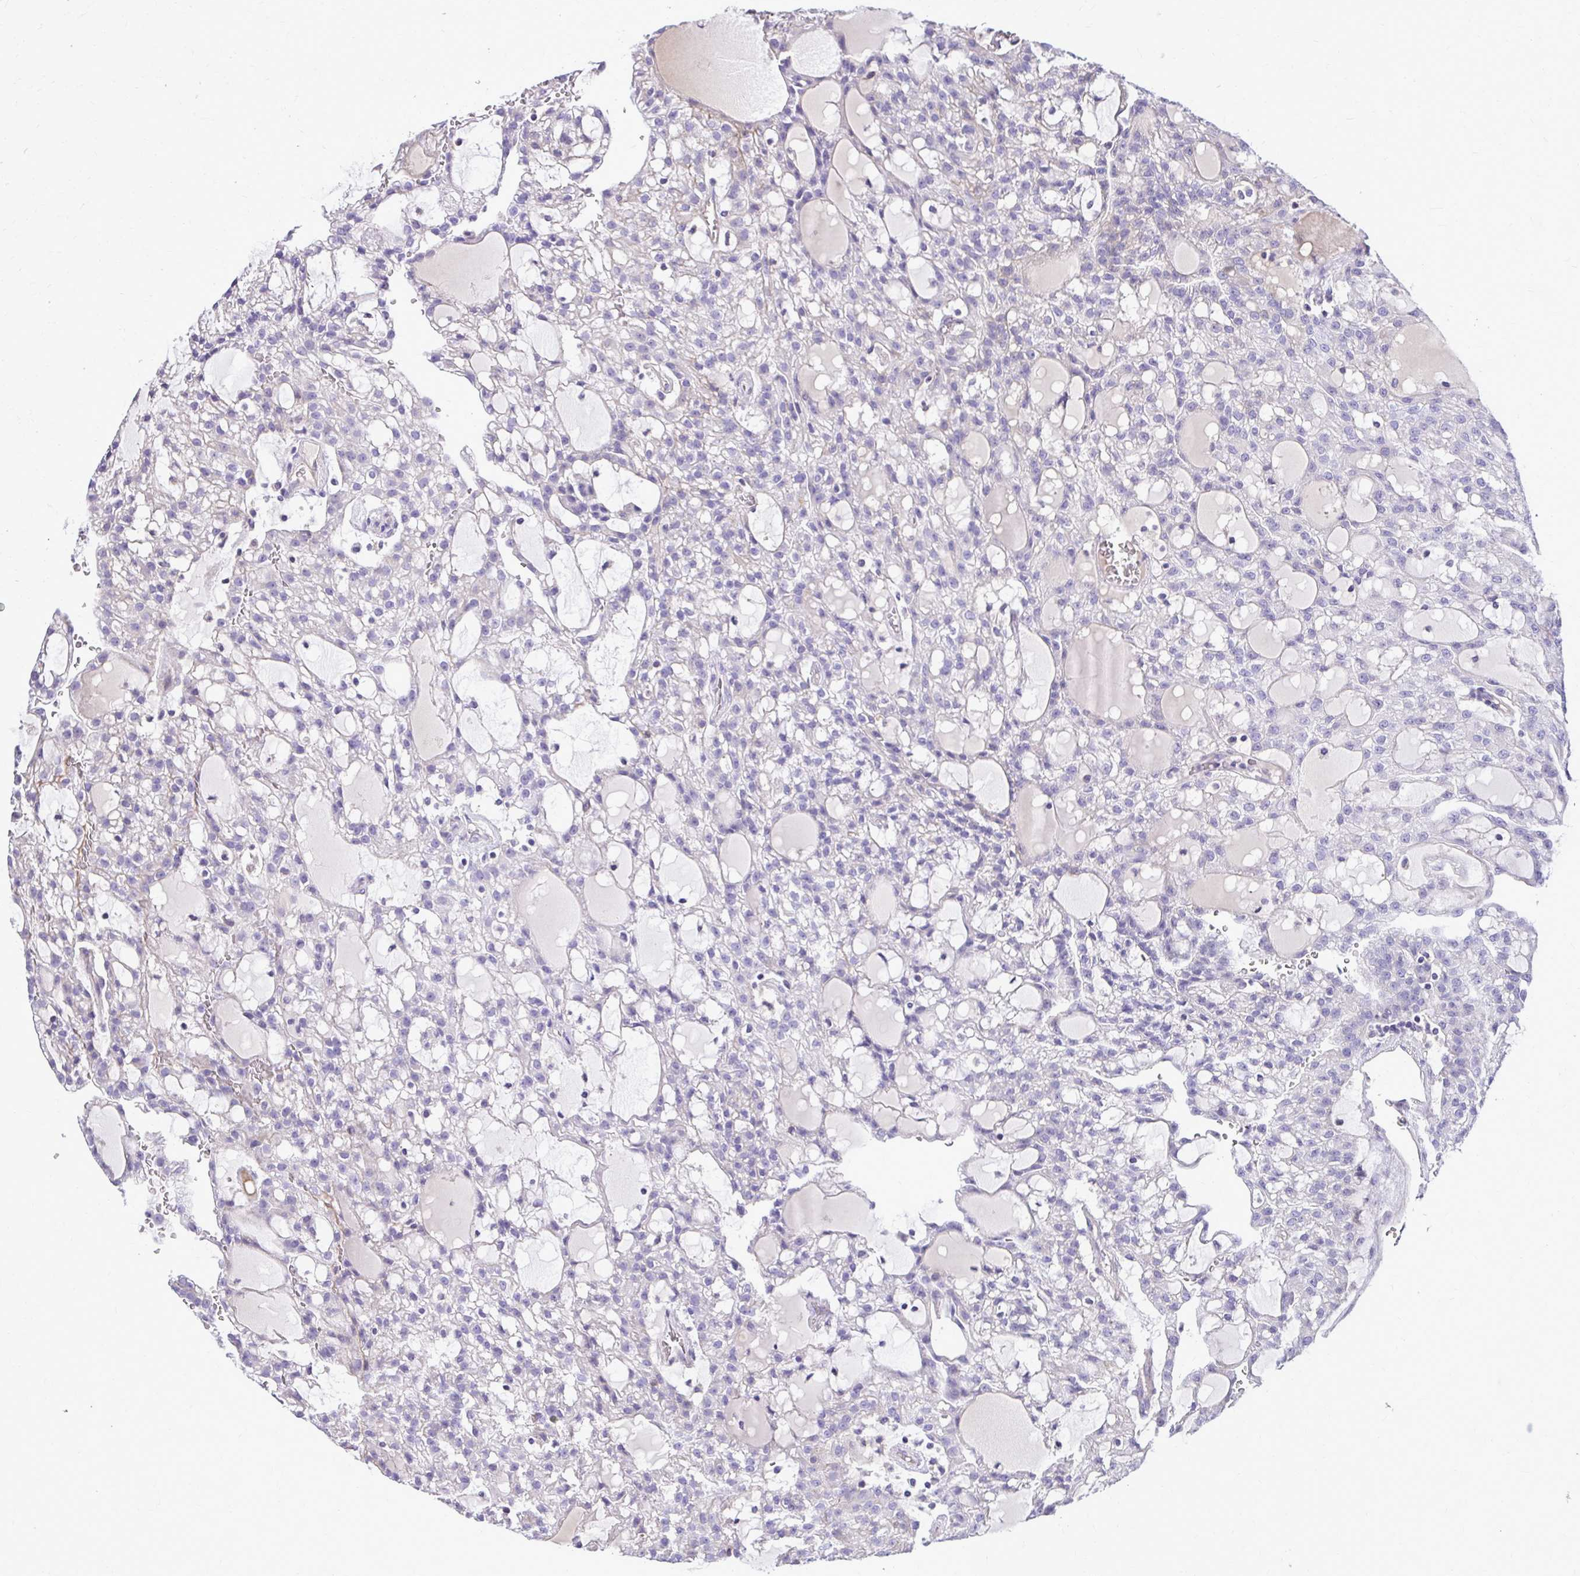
{"staining": {"intensity": "negative", "quantity": "none", "location": "none"}, "tissue": "renal cancer", "cell_type": "Tumor cells", "image_type": "cancer", "snomed": [{"axis": "morphology", "description": "Adenocarcinoma, NOS"}, {"axis": "topography", "description": "Kidney"}], "caption": "Human renal cancer stained for a protein using immunohistochemistry (IHC) shows no positivity in tumor cells.", "gene": "RUNDC3B", "patient": {"sex": "male", "age": 63}}